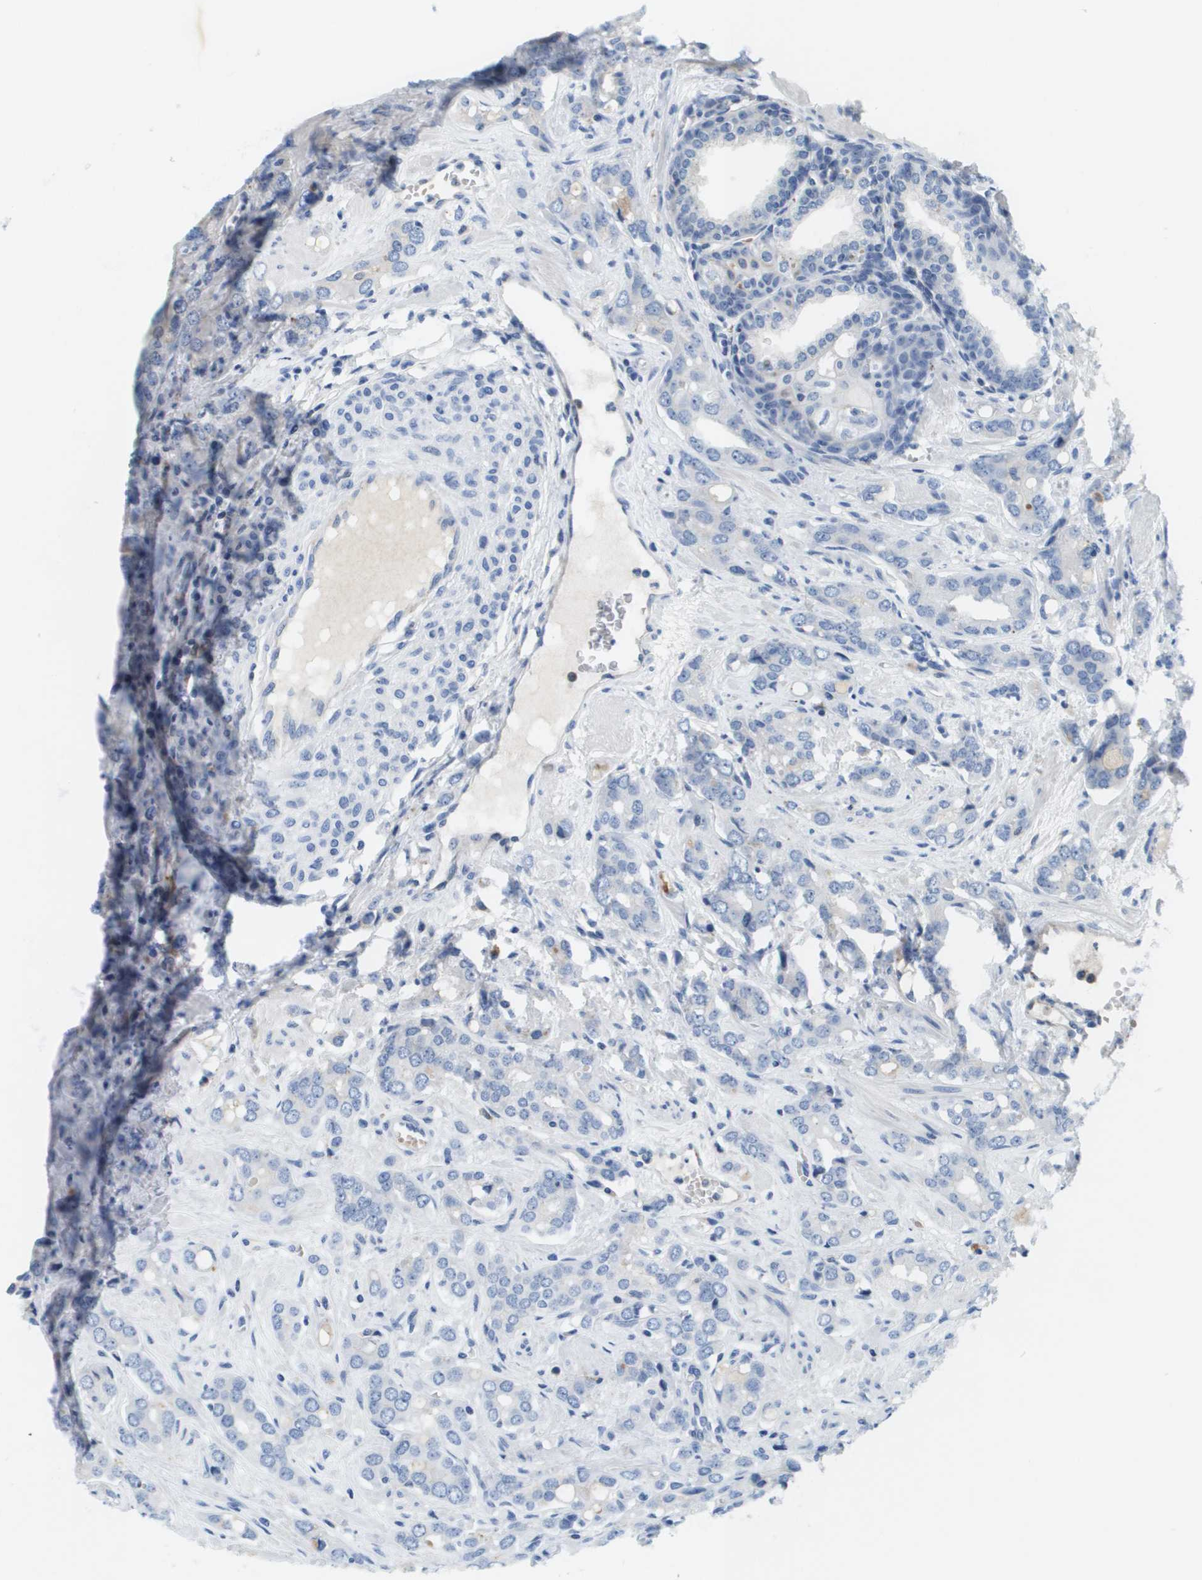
{"staining": {"intensity": "negative", "quantity": "none", "location": "none"}, "tissue": "prostate cancer", "cell_type": "Tumor cells", "image_type": "cancer", "snomed": [{"axis": "morphology", "description": "Adenocarcinoma, High grade"}, {"axis": "topography", "description": "Prostate"}], "caption": "DAB (3,3'-diaminobenzidine) immunohistochemical staining of human prostate adenocarcinoma (high-grade) shows no significant staining in tumor cells.", "gene": "LIPG", "patient": {"sex": "male", "age": 64}}